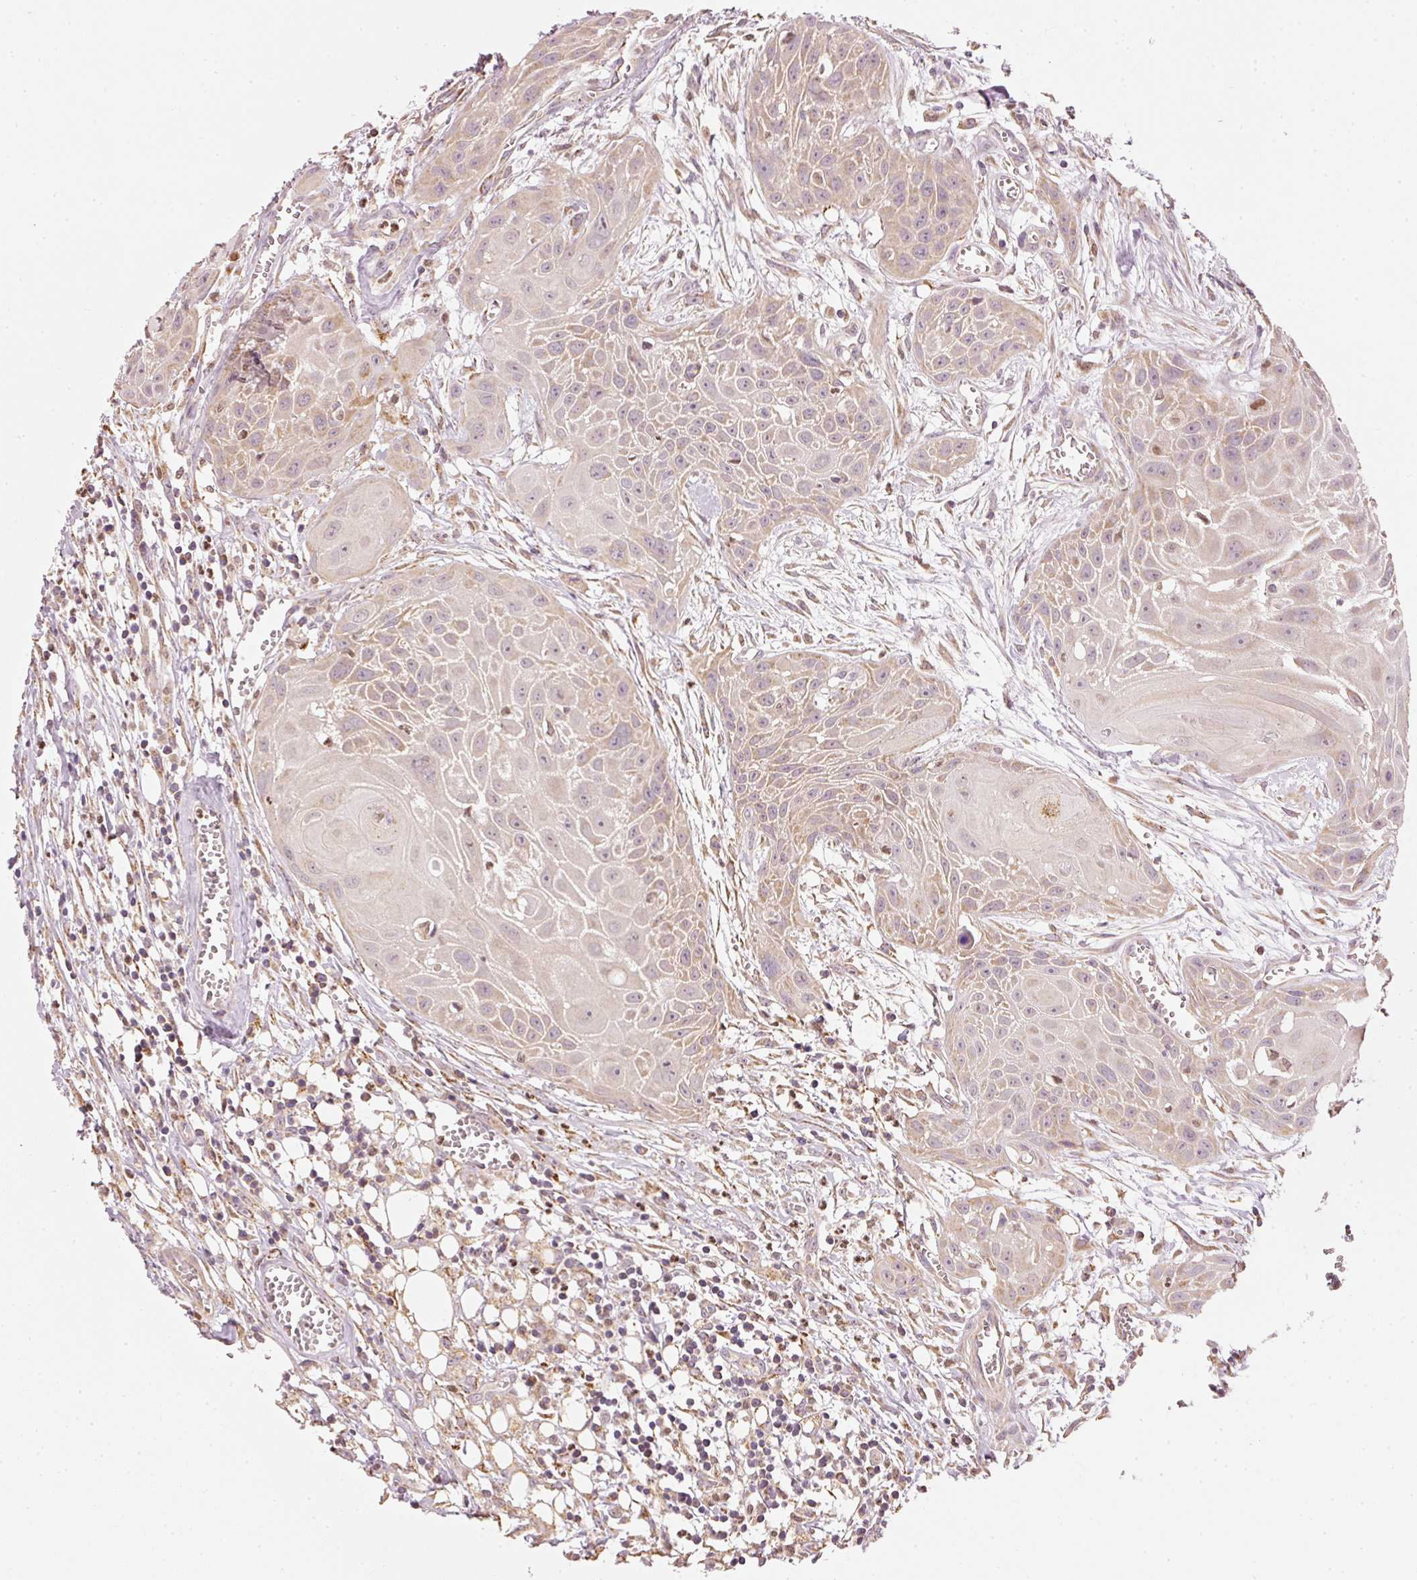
{"staining": {"intensity": "weak", "quantity": "25%-75%", "location": "cytoplasmic/membranous"}, "tissue": "head and neck cancer", "cell_type": "Tumor cells", "image_type": "cancer", "snomed": [{"axis": "morphology", "description": "Squamous cell carcinoma, NOS"}, {"axis": "topography", "description": "Lymph node"}, {"axis": "topography", "description": "Salivary gland"}, {"axis": "topography", "description": "Head-Neck"}], "caption": "Protein analysis of squamous cell carcinoma (head and neck) tissue demonstrates weak cytoplasmic/membranous positivity in approximately 25%-75% of tumor cells. The staining was performed using DAB to visualize the protein expression in brown, while the nuclei were stained in blue with hematoxylin (Magnification: 20x).", "gene": "MTHFD1L", "patient": {"sex": "female", "age": 74}}